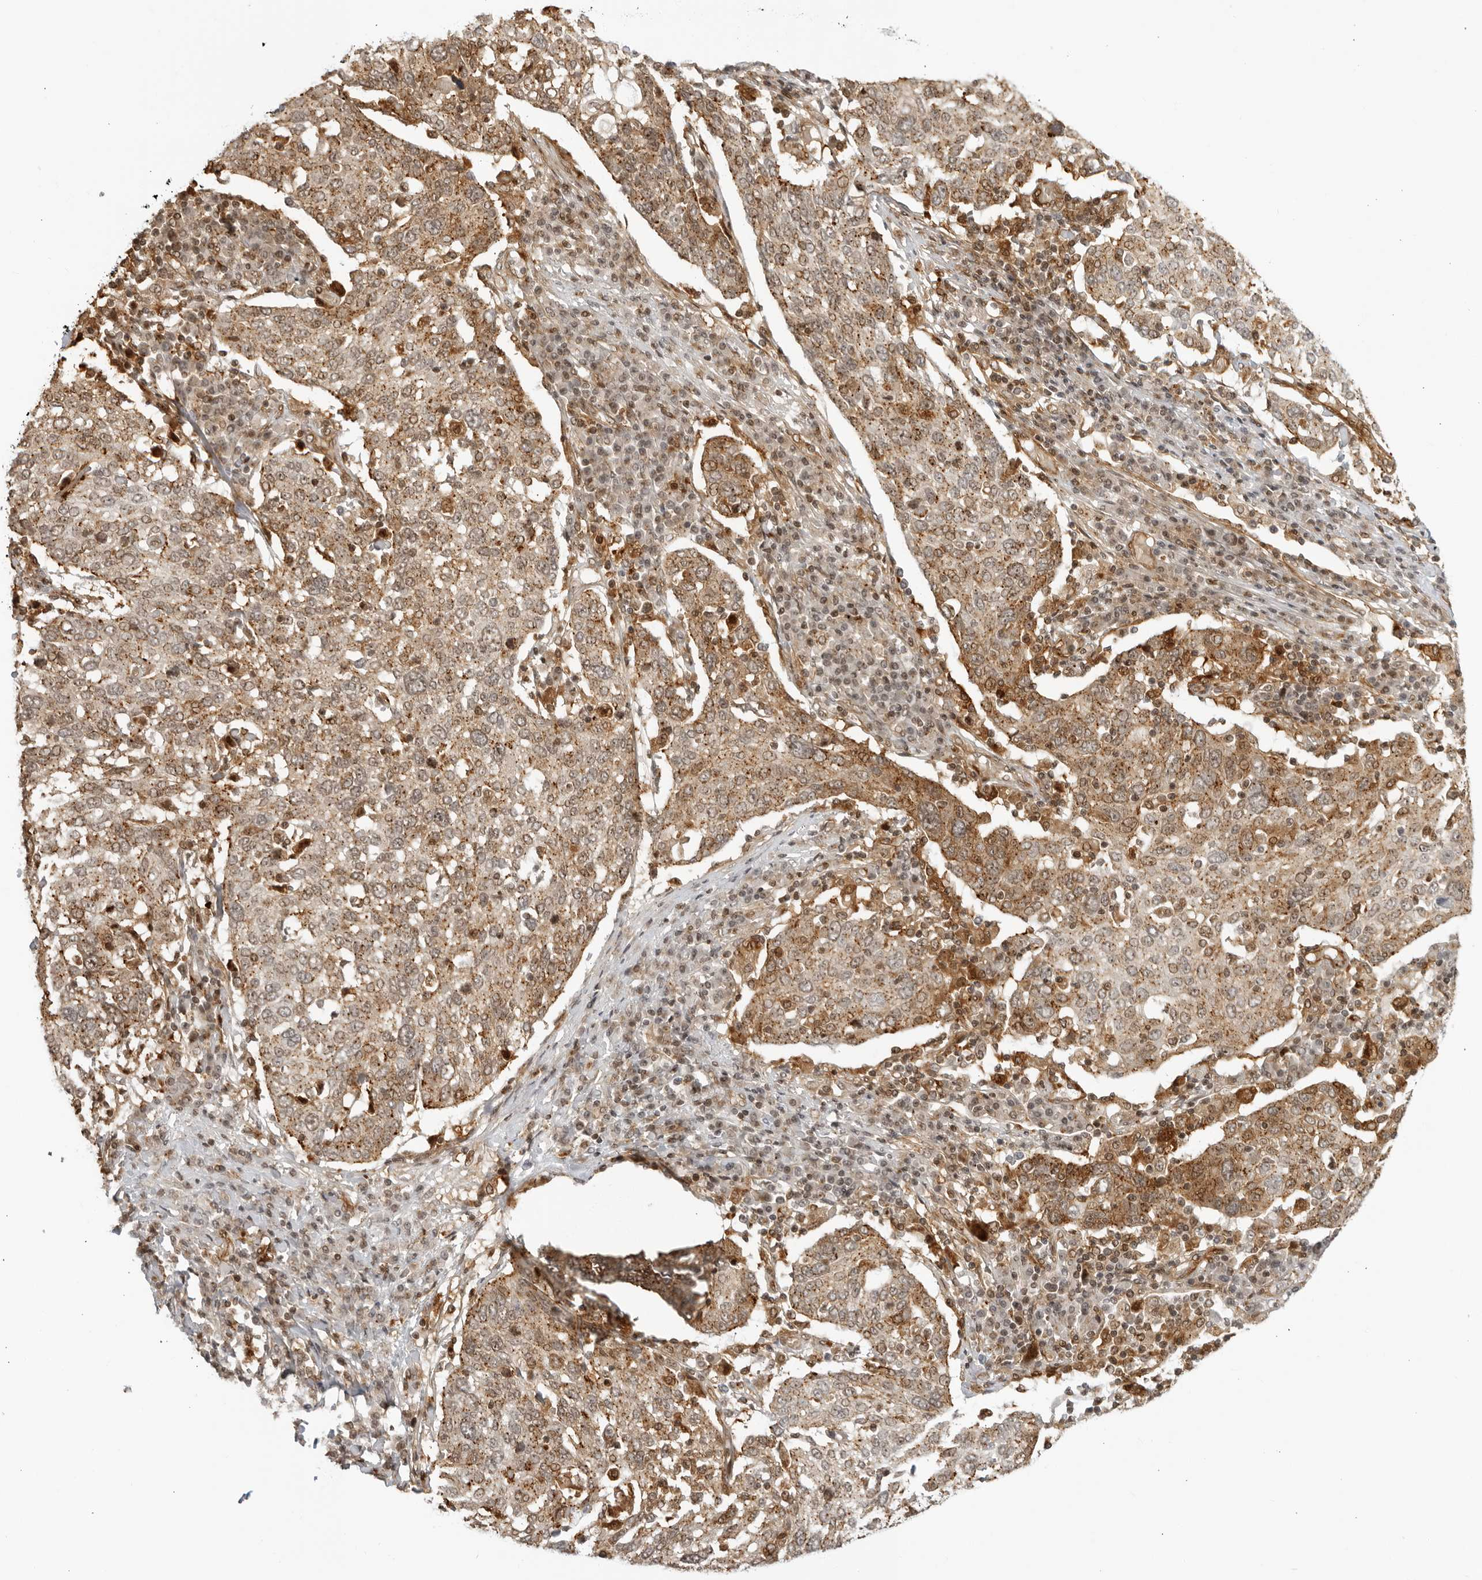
{"staining": {"intensity": "moderate", "quantity": ">75%", "location": "cytoplasmic/membranous"}, "tissue": "lung cancer", "cell_type": "Tumor cells", "image_type": "cancer", "snomed": [{"axis": "morphology", "description": "Squamous cell carcinoma, NOS"}, {"axis": "topography", "description": "Lung"}], "caption": "Protein expression analysis of lung cancer displays moderate cytoplasmic/membranous staining in about >75% of tumor cells.", "gene": "TCF21", "patient": {"sex": "male", "age": 65}}